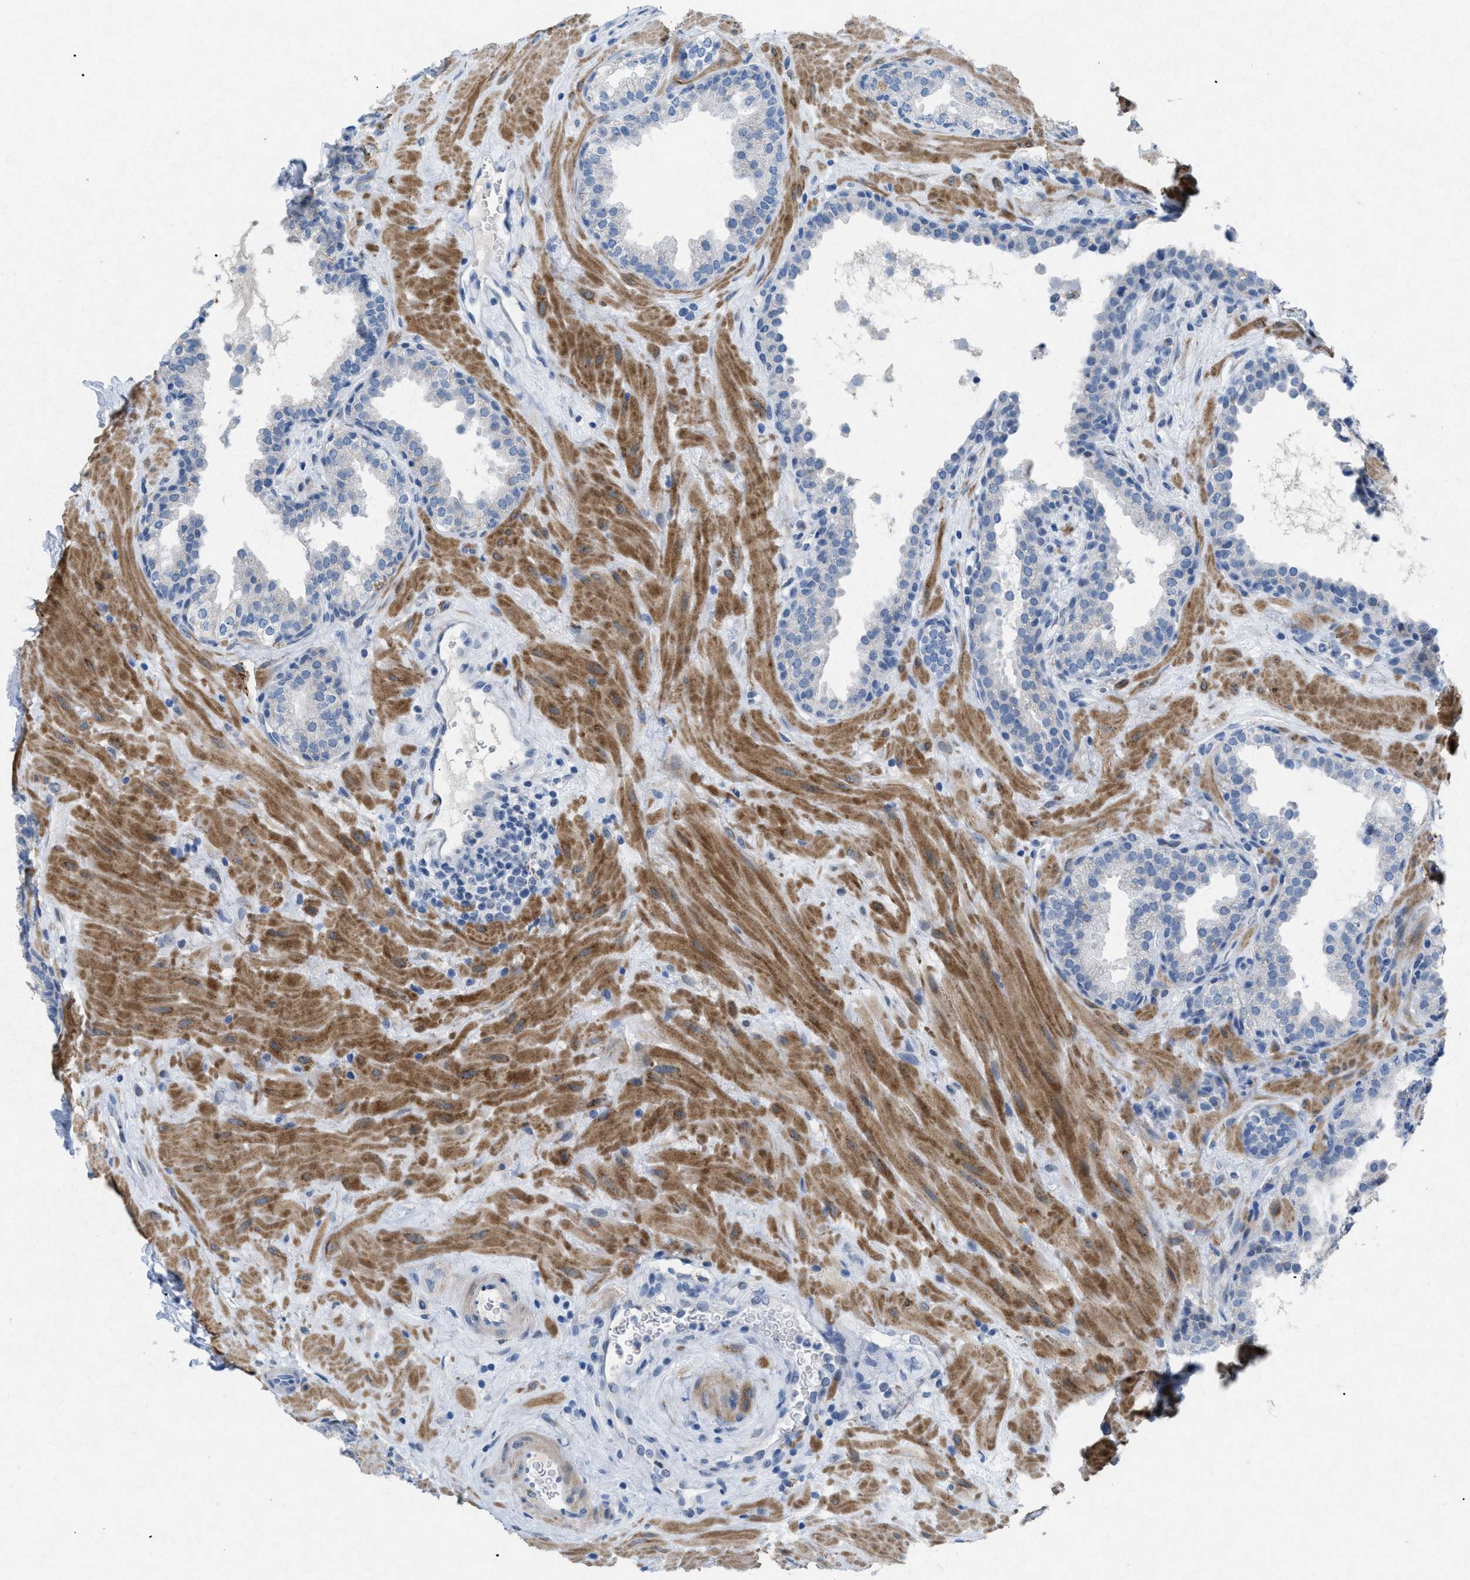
{"staining": {"intensity": "negative", "quantity": "none", "location": "none"}, "tissue": "prostate", "cell_type": "Glandular cells", "image_type": "normal", "snomed": [{"axis": "morphology", "description": "Normal tissue, NOS"}, {"axis": "topography", "description": "Prostate"}], "caption": "Immunohistochemistry histopathology image of normal prostate: human prostate stained with DAB displays no significant protein positivity in glandular cells.", "gene": "TASOR", "patient": {"sex": "male", "age": 51}}